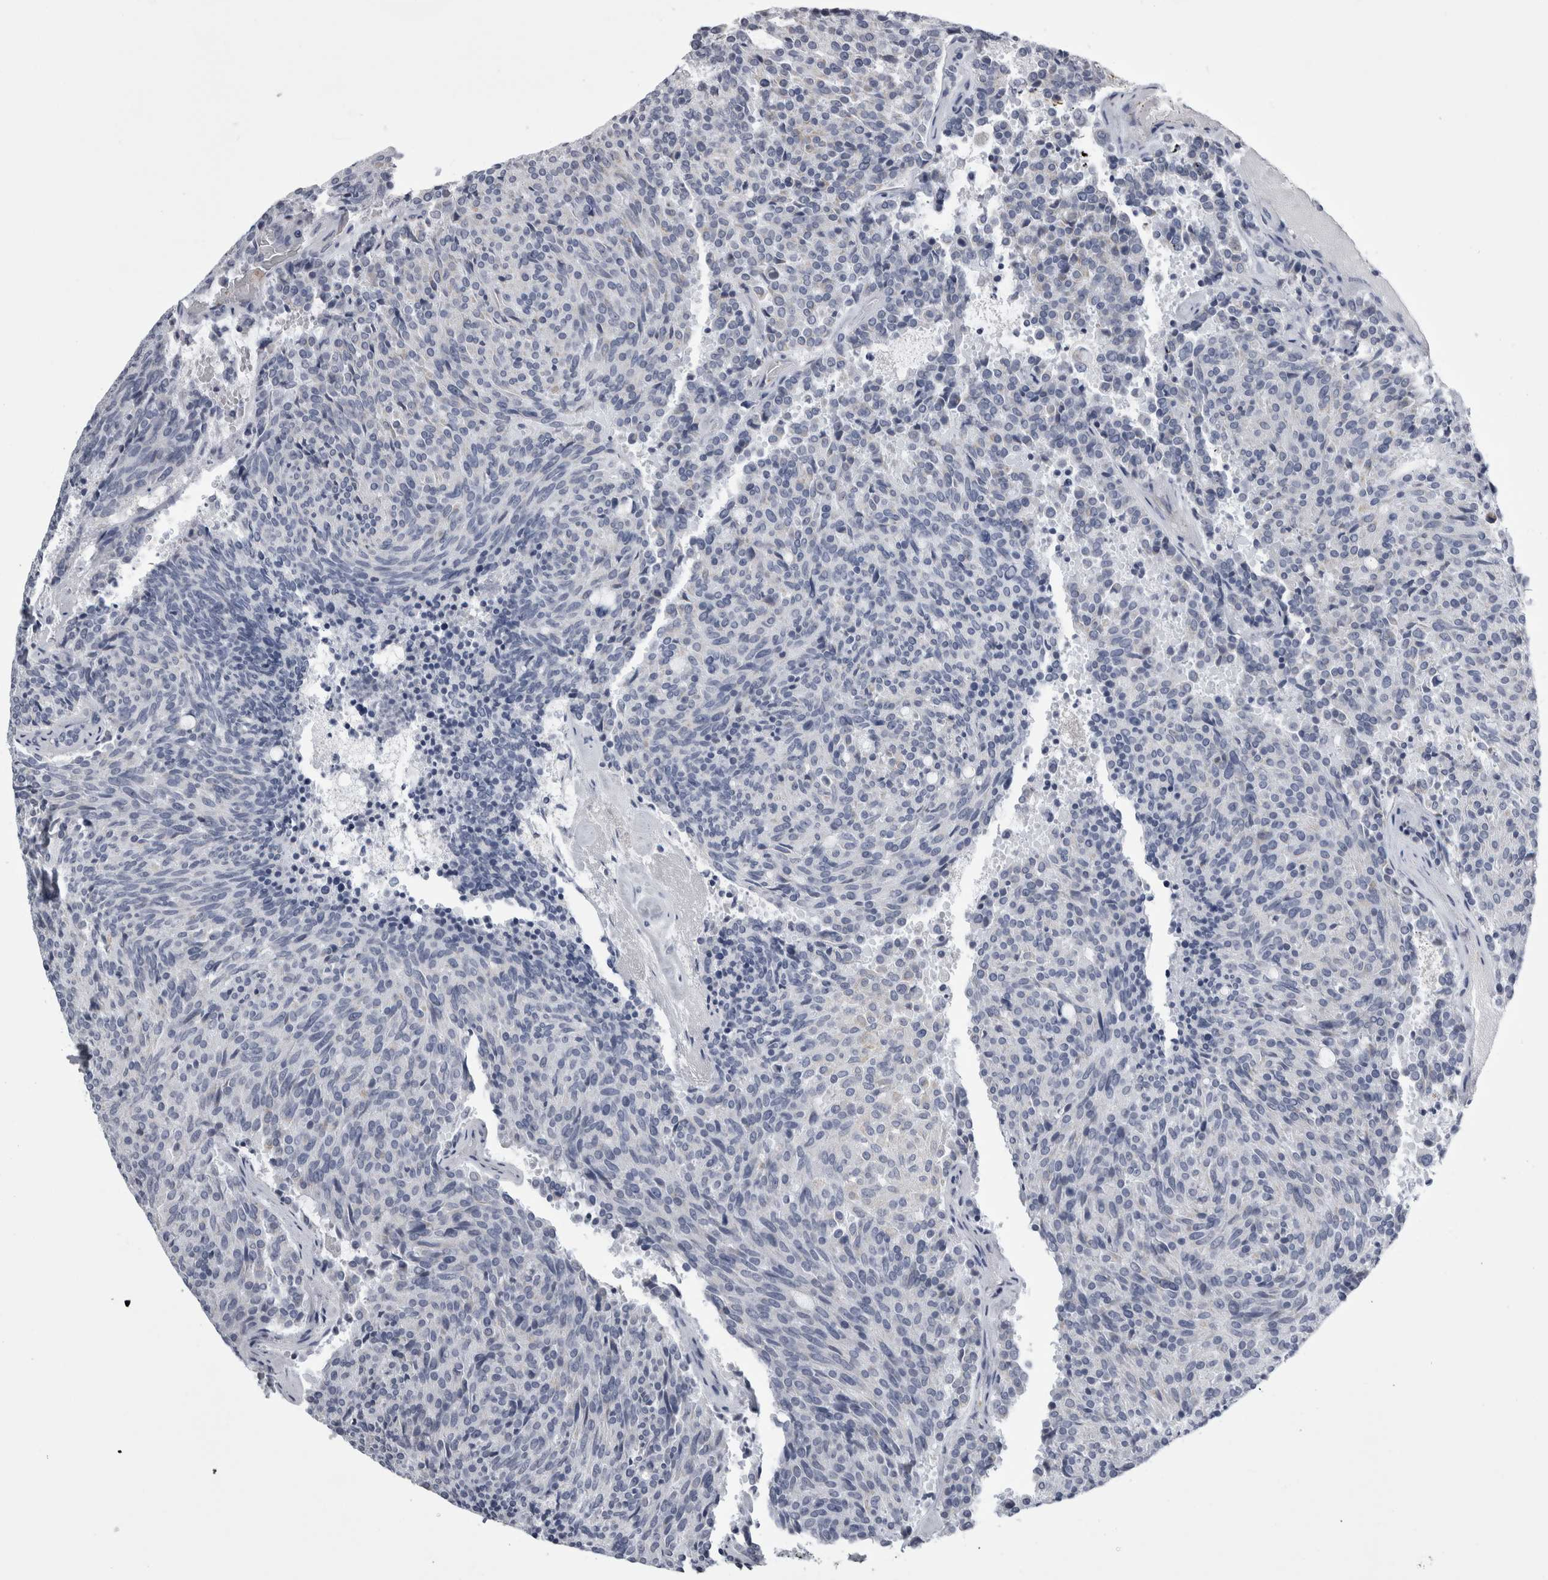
{"staining": {"intensity": "negative", "quantity": "none", "location": "none"}, "tissue": "carcinoid", "cell_type": "Tumor cells", "image_type": "cancer", "snomed": [{"axis": "morphology", "description": "Carcinoid, malignant, NOS"}, {"axis": "topography", "description": "Pancreas"}], "caption": "An immunohistochemistry (IHC) image of carcinoid is shown. There is no staining in tumor cells of carcinoid.", "gene": "ALDH8A1", "patient": {"sex": "female", "age": 54}}